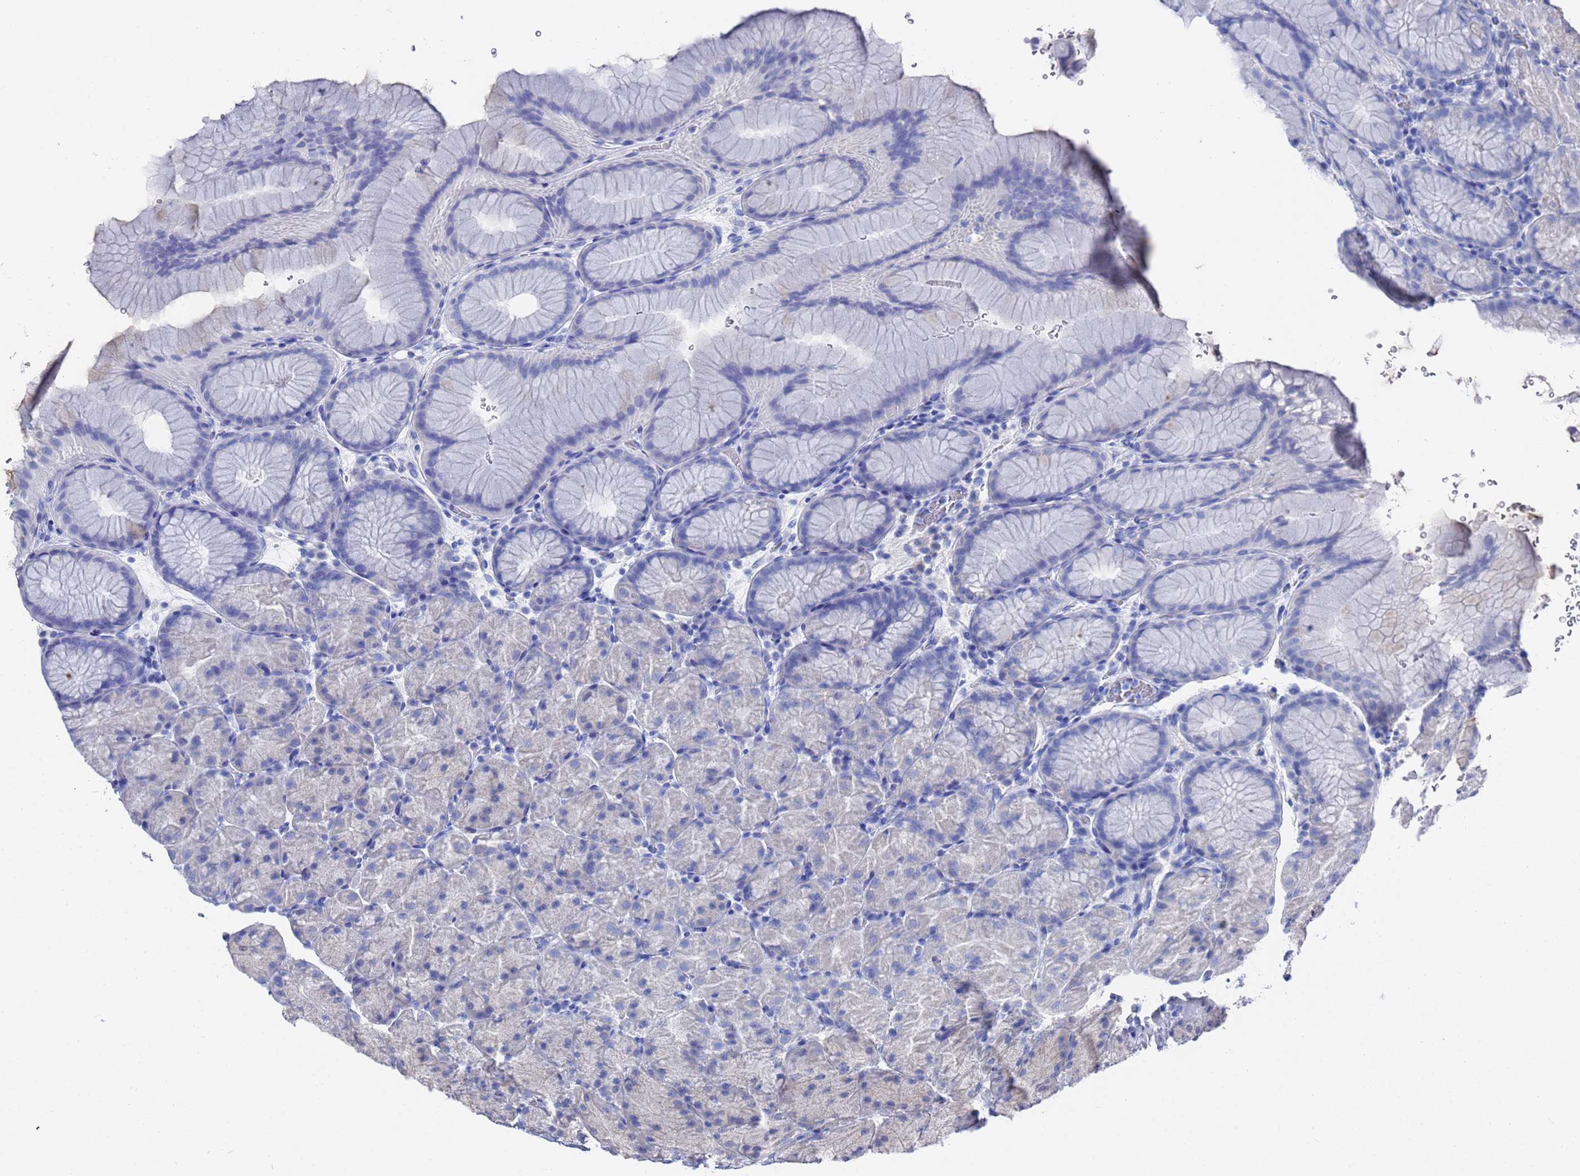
{"staining": {"intensity": "negative", "quantity": "none", "location": "none"}, "tissue": "stomach", "cell_type": "Glandular cells", "image_type": "normal", "snomed": [{"axis": "morphology", "description": "Normal tissue, NOS"}, {"axis": "topography", "description": "Stomach, upper"}, {"axis": "topography", "description": "Stomach, lower"}], "caption": "This is a photomicrograph of IHC staining of benign stomach, which shows no positivity in glandular cells.", "gene": "GGT1", "patient": {"sex": "male", "age": 67}}